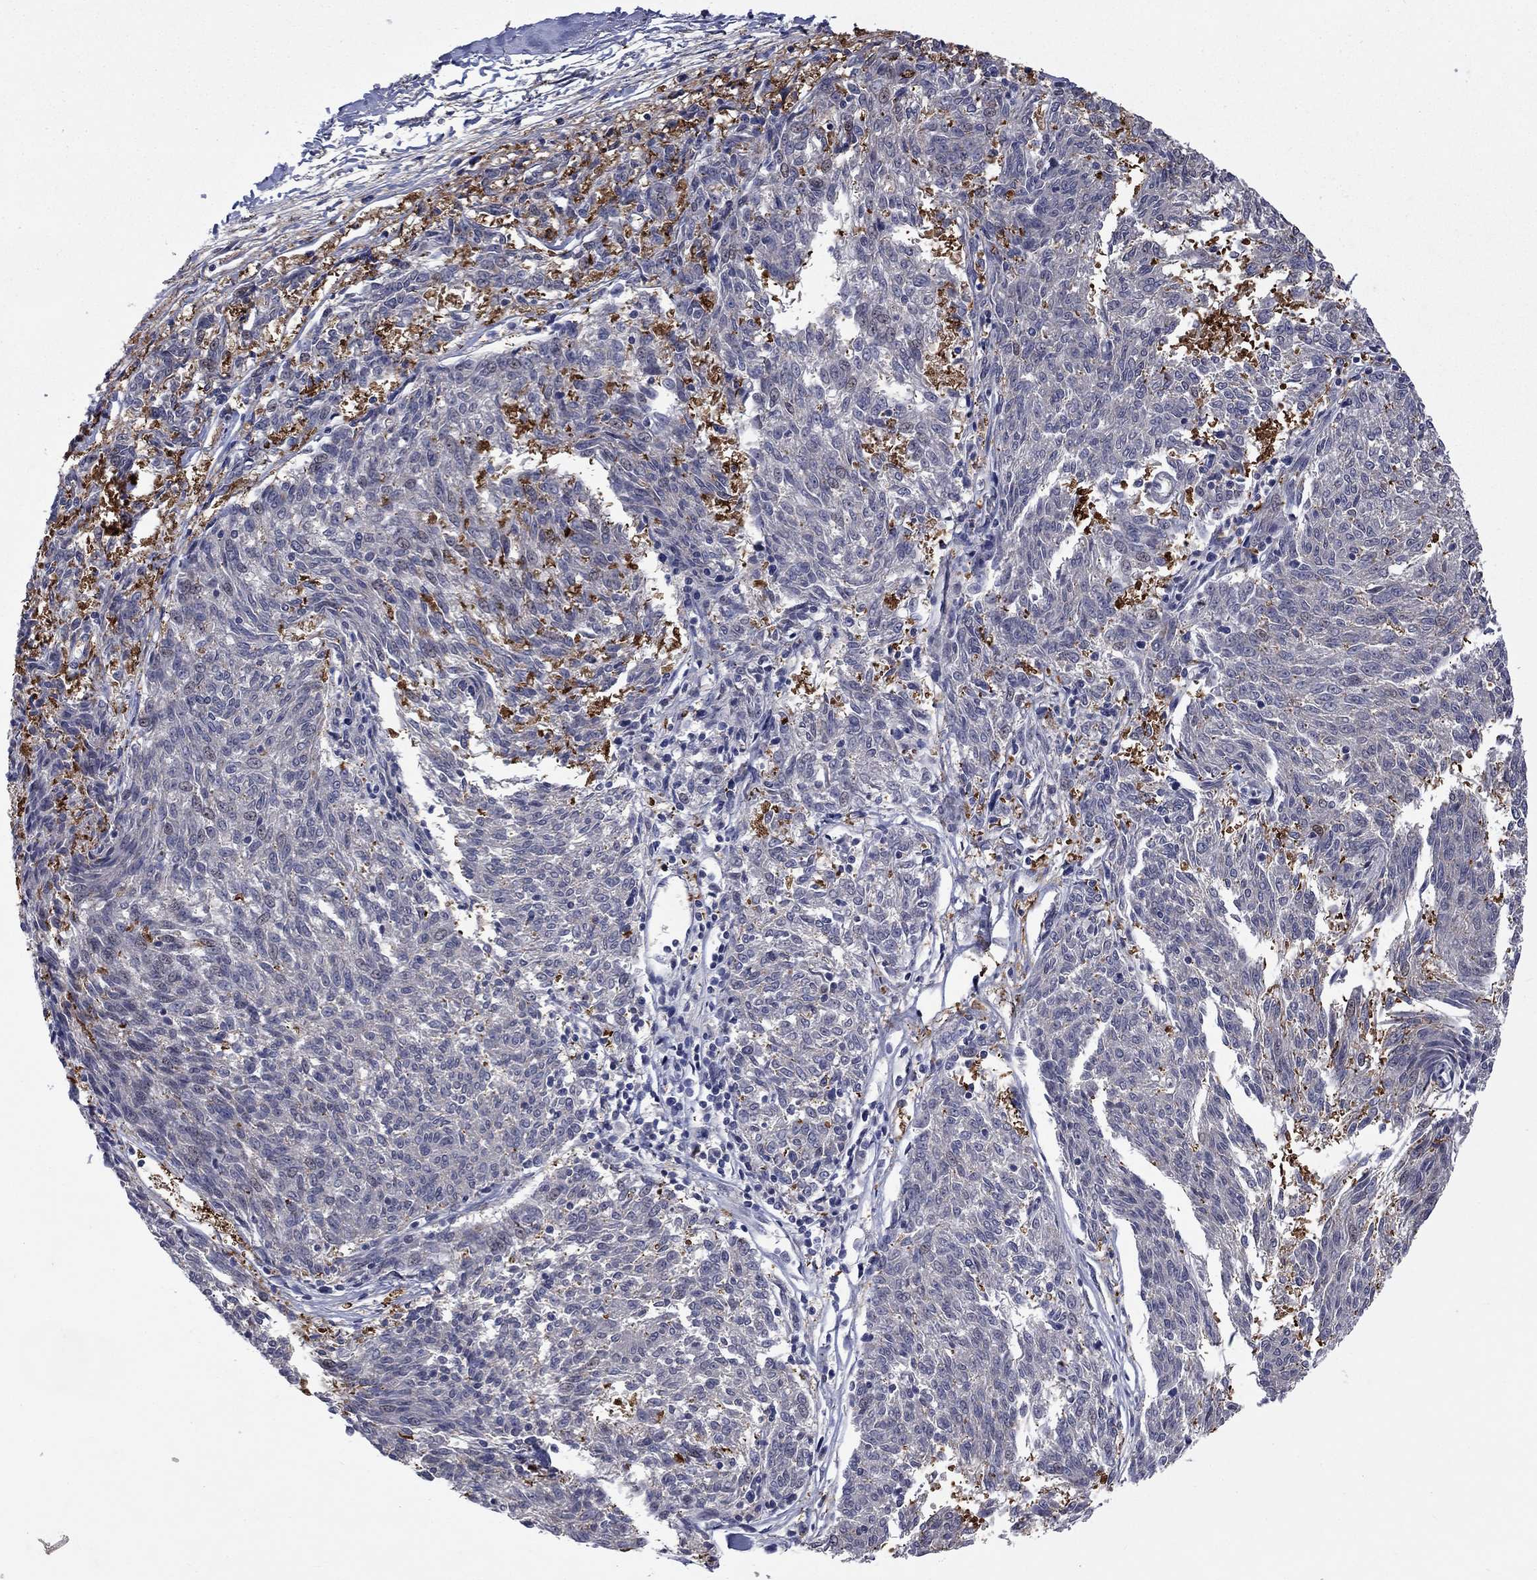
{"staining": {"intensity": "negative", "quantity": "none", "location": "none"}, "tissue": "melanoma", "cell_type": "Tumor cells", "image_type": "cancer", "snomed": [{"axis": "morphology", "description": "Malignant melanoma, NOS"}, {"axis": "topography", "description": "Skin"}], "caption": "An image of malignant melanoma stained for a protein exhibits no brown staining in tumor cells.", "gene": "CBR1", "patient": {"sex": "female", "age": 72}}